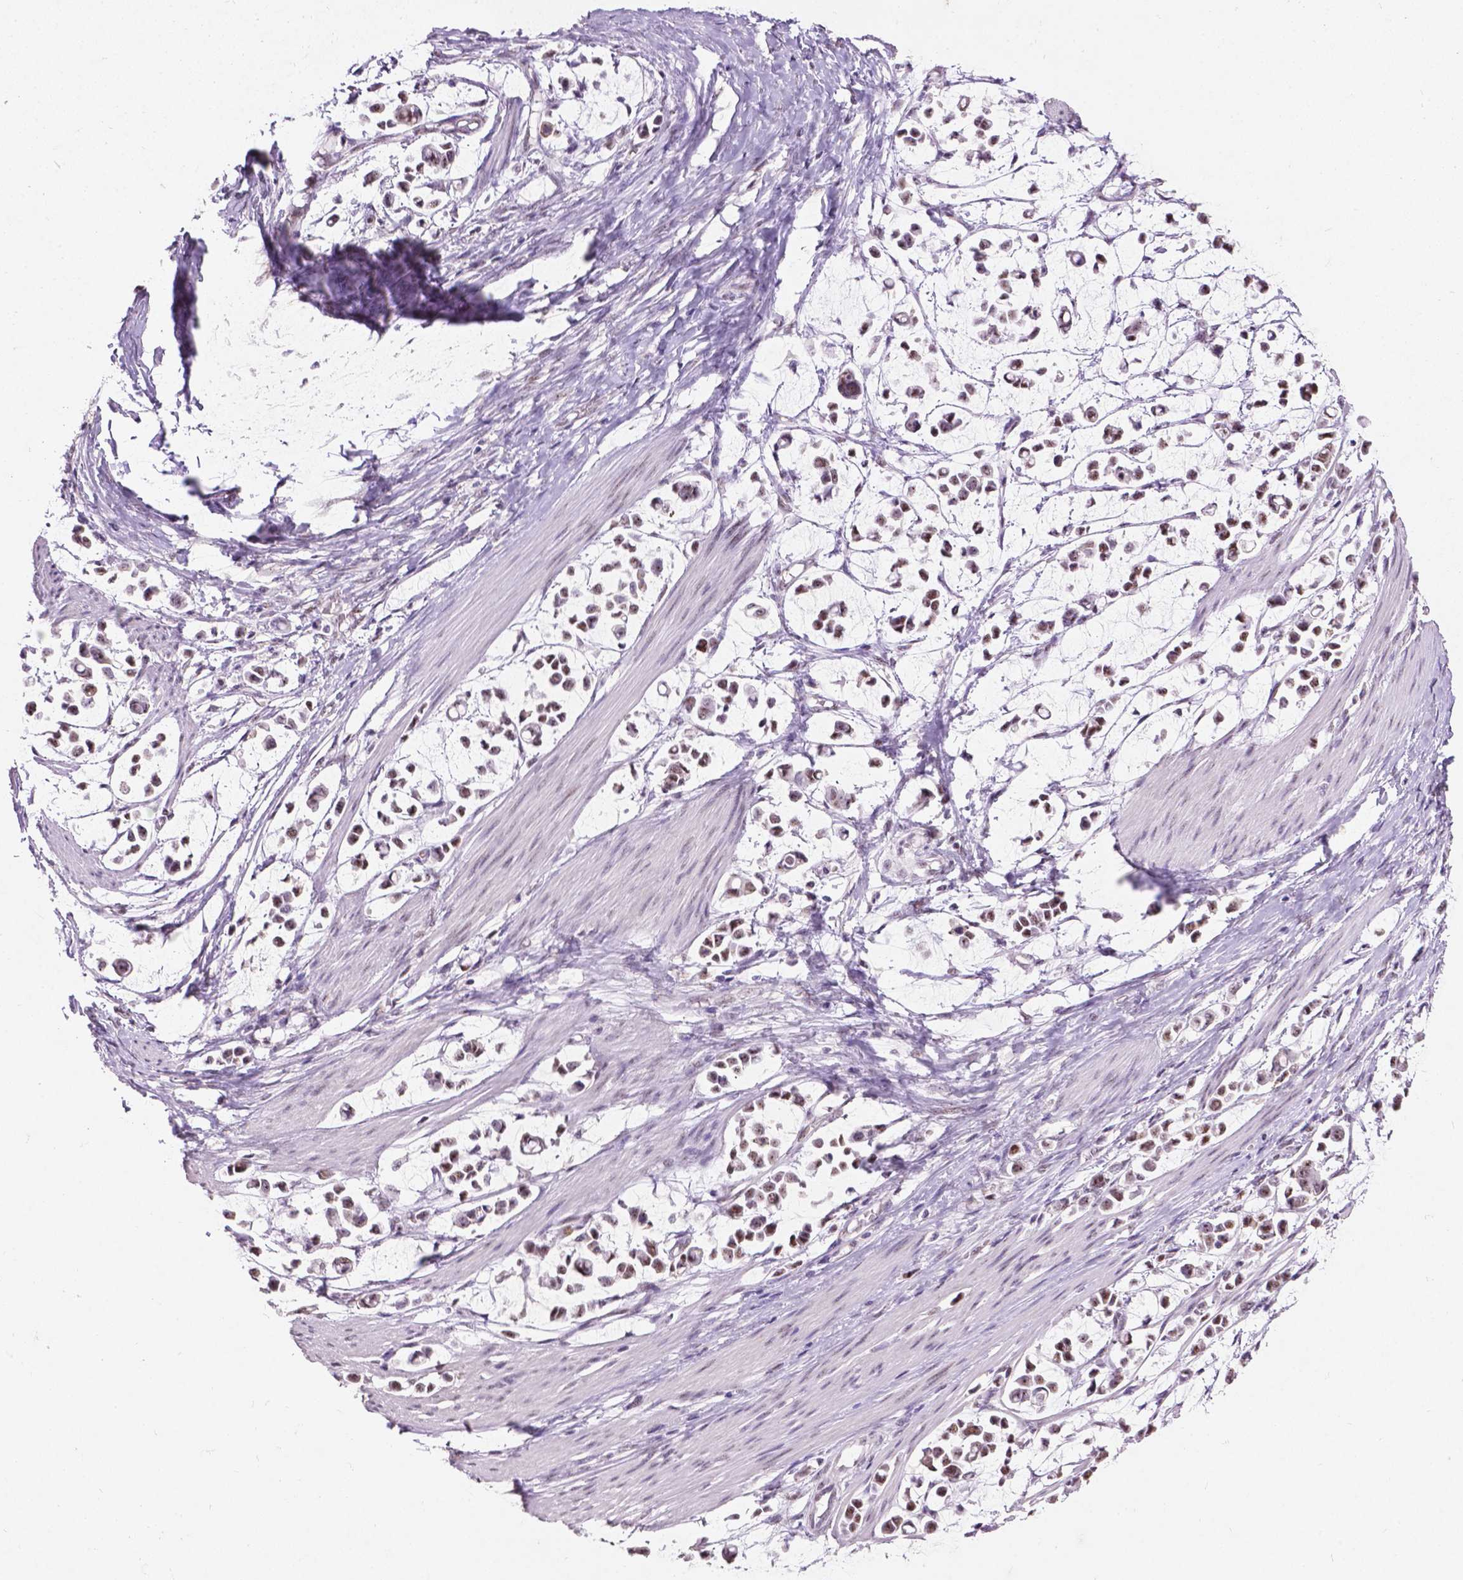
{"staining": {"intensity": "weak", "quantity": "25%-75%", "location": "nuclear"}, "tissue": "stomach cancer", "cell_type": "Tumor cells", "image_type": "cancer", "snomed": [{"axis": "morphology", "description": "Adenocarcinoma, NOS"}, {"axis": "topography", "description": "Stomach"}], "caption": "Immunohistochemical staining of stomach cancer shows low levels of weak nuclear positivity in approximately 25%-75% of tumor cells. (DAB (3,3'-diaminobenzidine) IHC, brown staining for protein, blue staining for nuclei).", "gene": "COIL", "patient": {"sex": "male", "age": 82}}